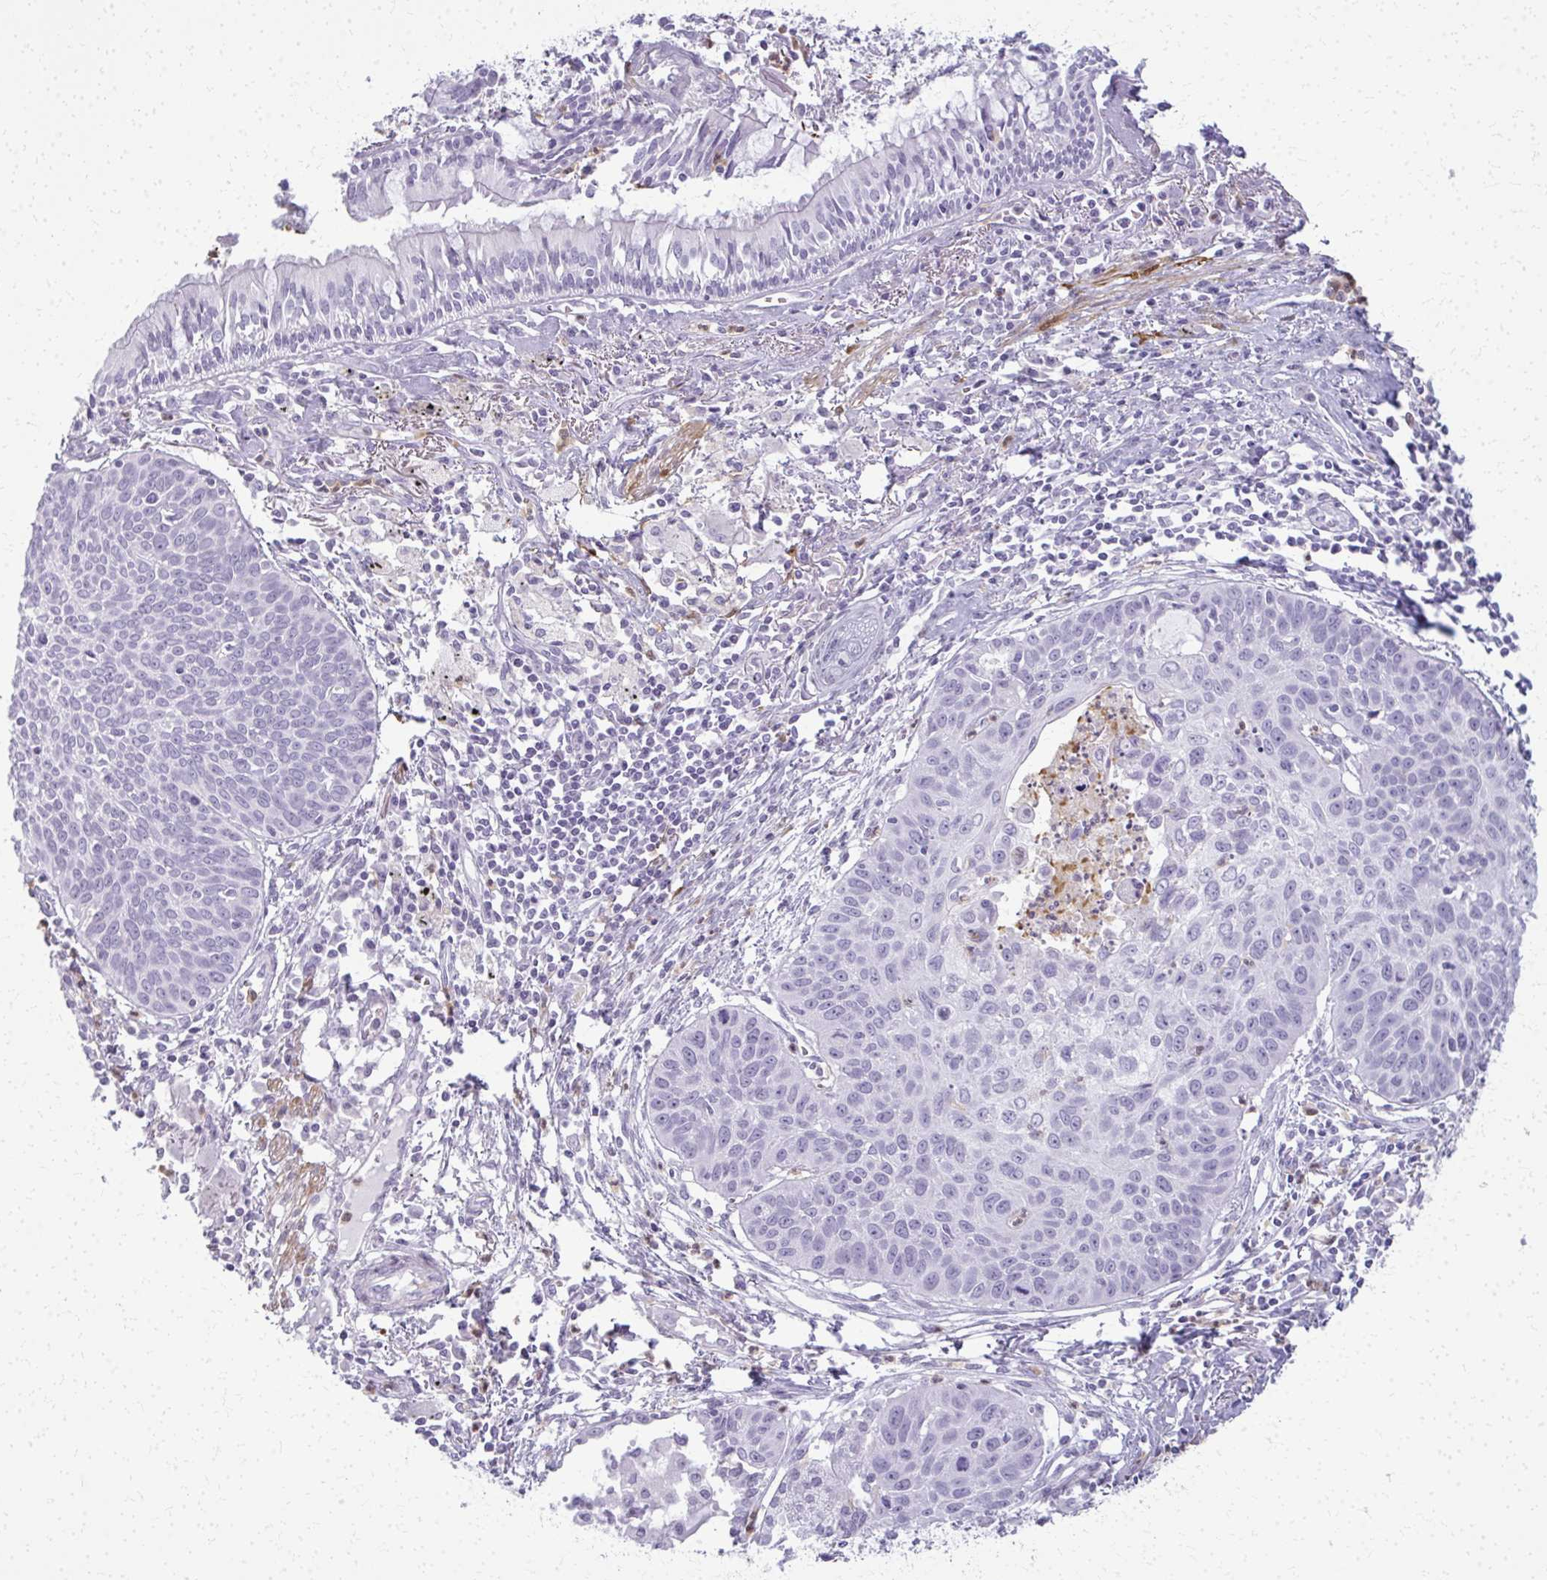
{"staining": {"intensity": "negative", "quantity": "none", "location": "none"}, "tissue": "lung cancer", "cell_type": "Tumor cells", "image_type": "cancer", "snomed": [{"axis": "morphology", "description": "Squamous cell carcinoma, NOS"}, {"axis": "topography", "description": "Lung"}], "caption": "Immunohistochemistry photomicrograph of neoplastic tissue: lung cancer (squamous cell carcinoma) stained with DAB (3,3'-diaminobenzidine) demonstrates no significant protein staining in tumor cells.", "gene": "CA3", "patient": {"sex": "male", "age": 71}}